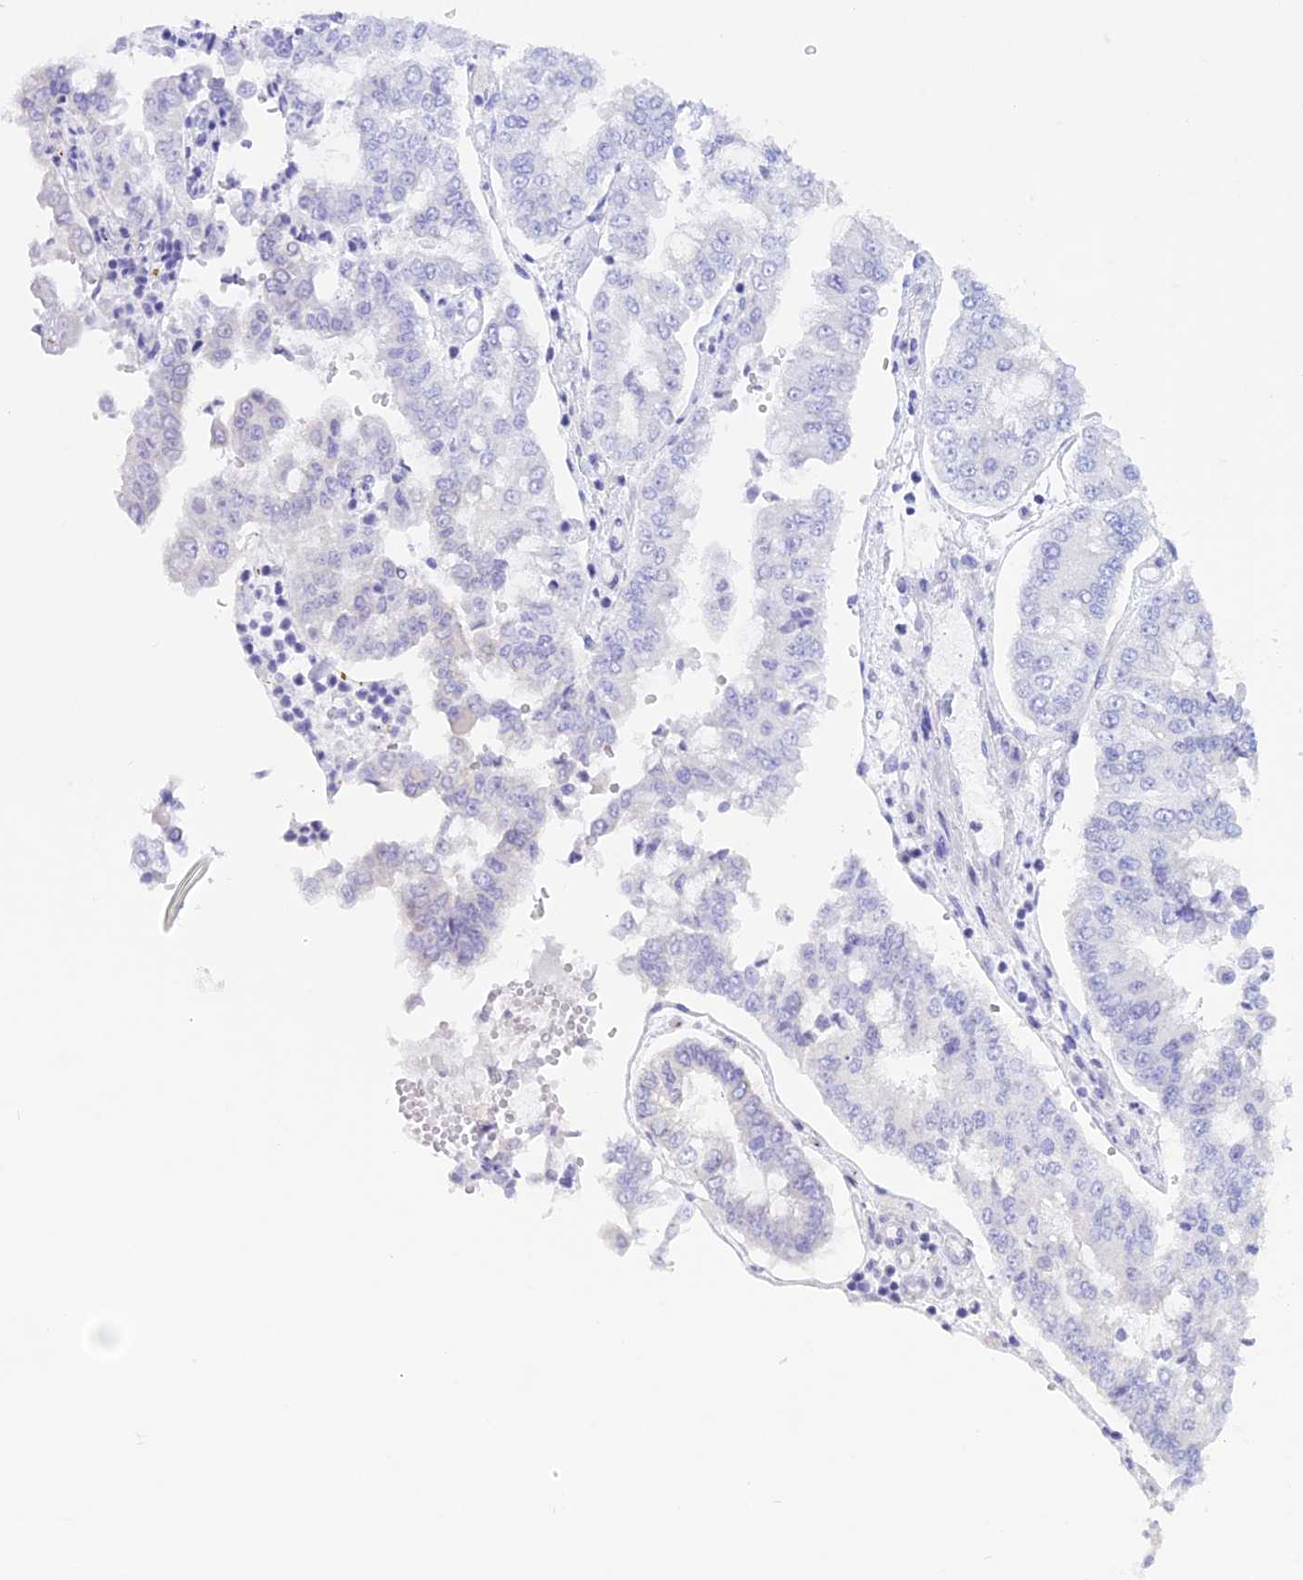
{"staining": {"intensity": "negative", "quantity": "none", "location": "none"}, "tissue": "stomach cancer", "cell_type": "Tumor cells", "image_type": "cancer", "snomed": [{"axis": "morphology", "description": "Adenocarcinoma, NOS"}, {"axis": "topography", "description": "Stomach"}], "caption": "Stomach cancer (adenocarcinoma) stained for a protein using immunohistochemistry (IHC) demonstrates no staining tumor cells.", "gene": "RP1", "patient": {"sex": "male", "age": 76}}